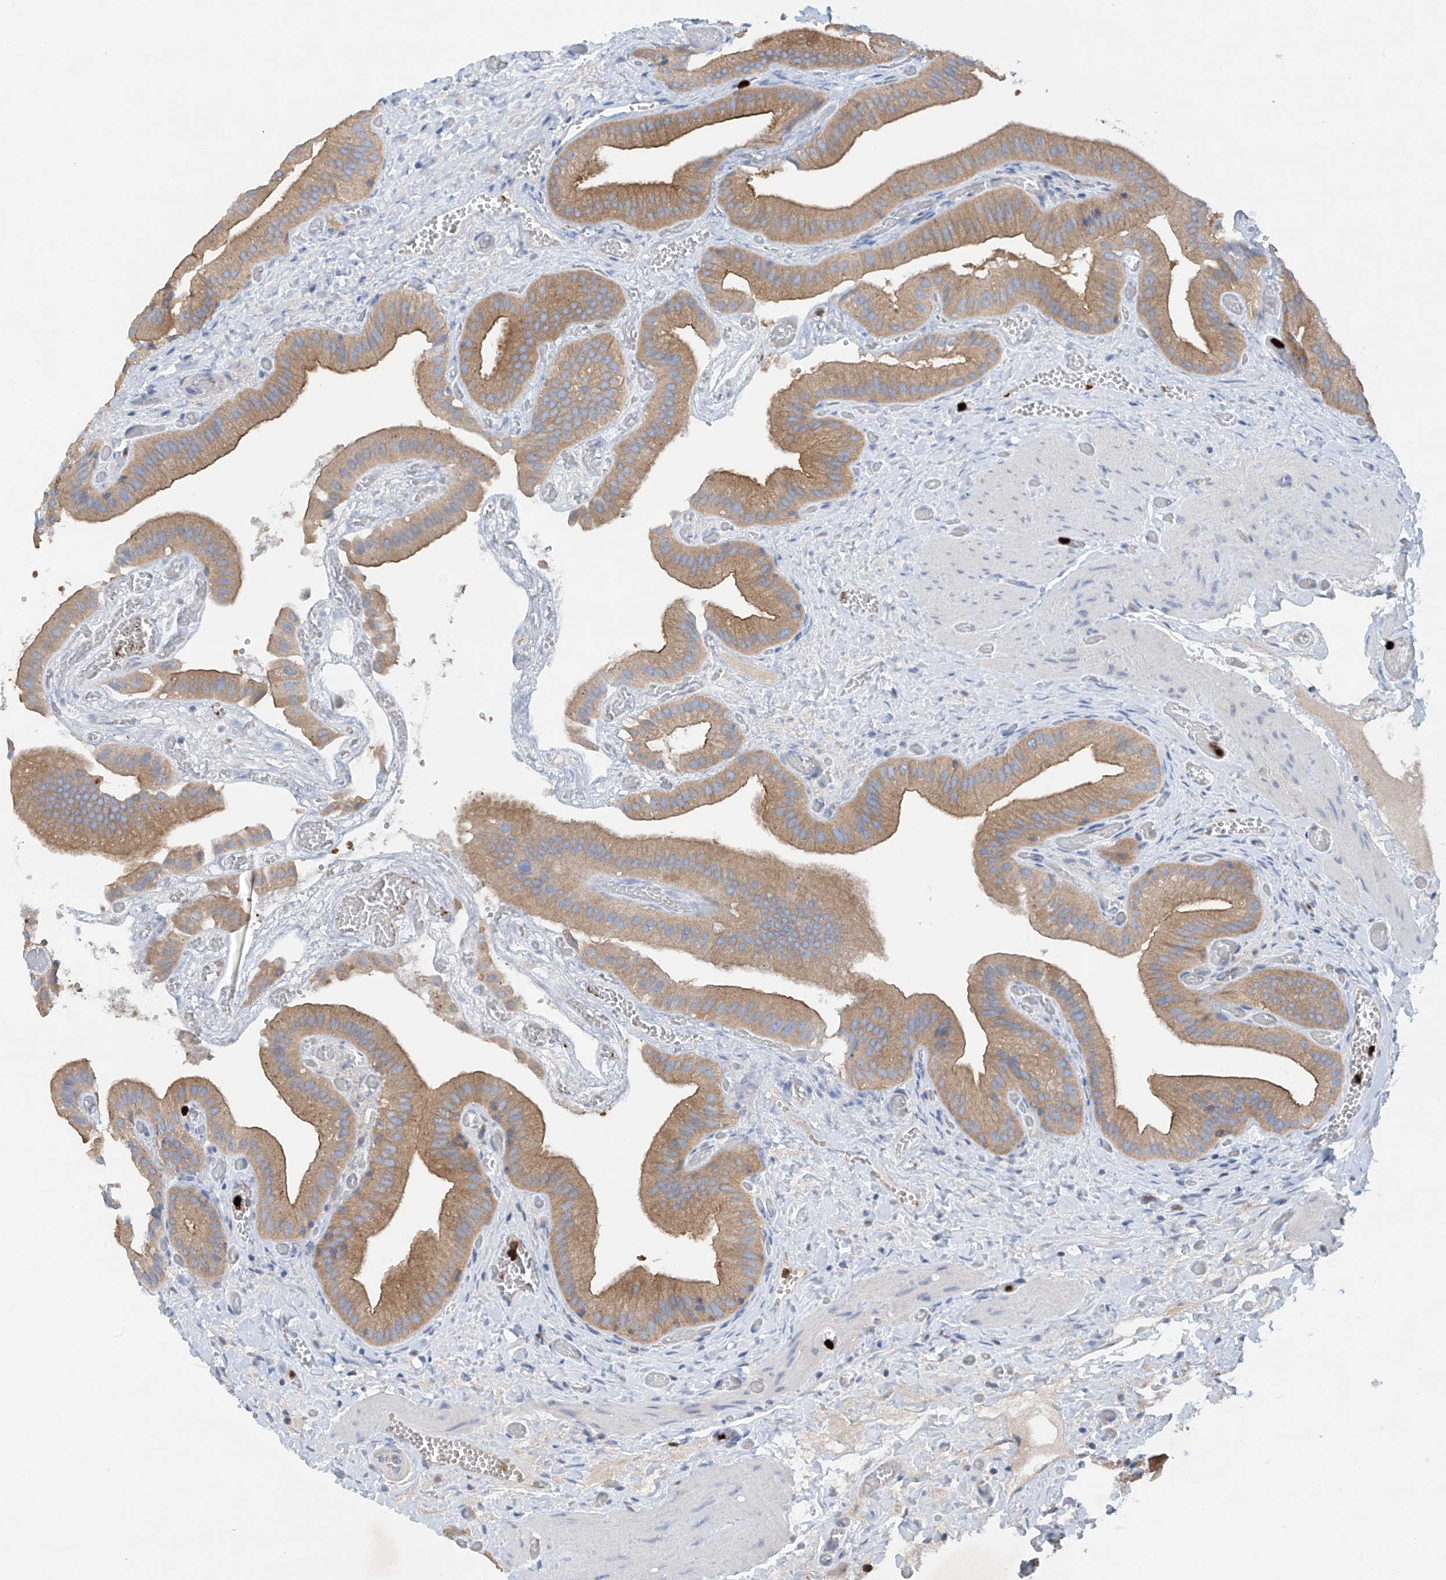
{"staining": {"intensity": "moderate", "quantity": ">75%", "location": "cytoplasmic/membranous"}, "tissue": "gallbladder", "cell_type": "Glandular cells", "image_type": "normal", "snomed": [{"axis": "morphology", "description": "Normal tissue, NOS"}, {"axis": "topography", "description": "Gallbladder"}], "caption": "Moderate cytoplasmic/membranous protein staining is seen in approximately >75% of glandular cells in gallbladder.", "gene": "PHACTR2", "patient": {"sex": "female", "age": 64}}